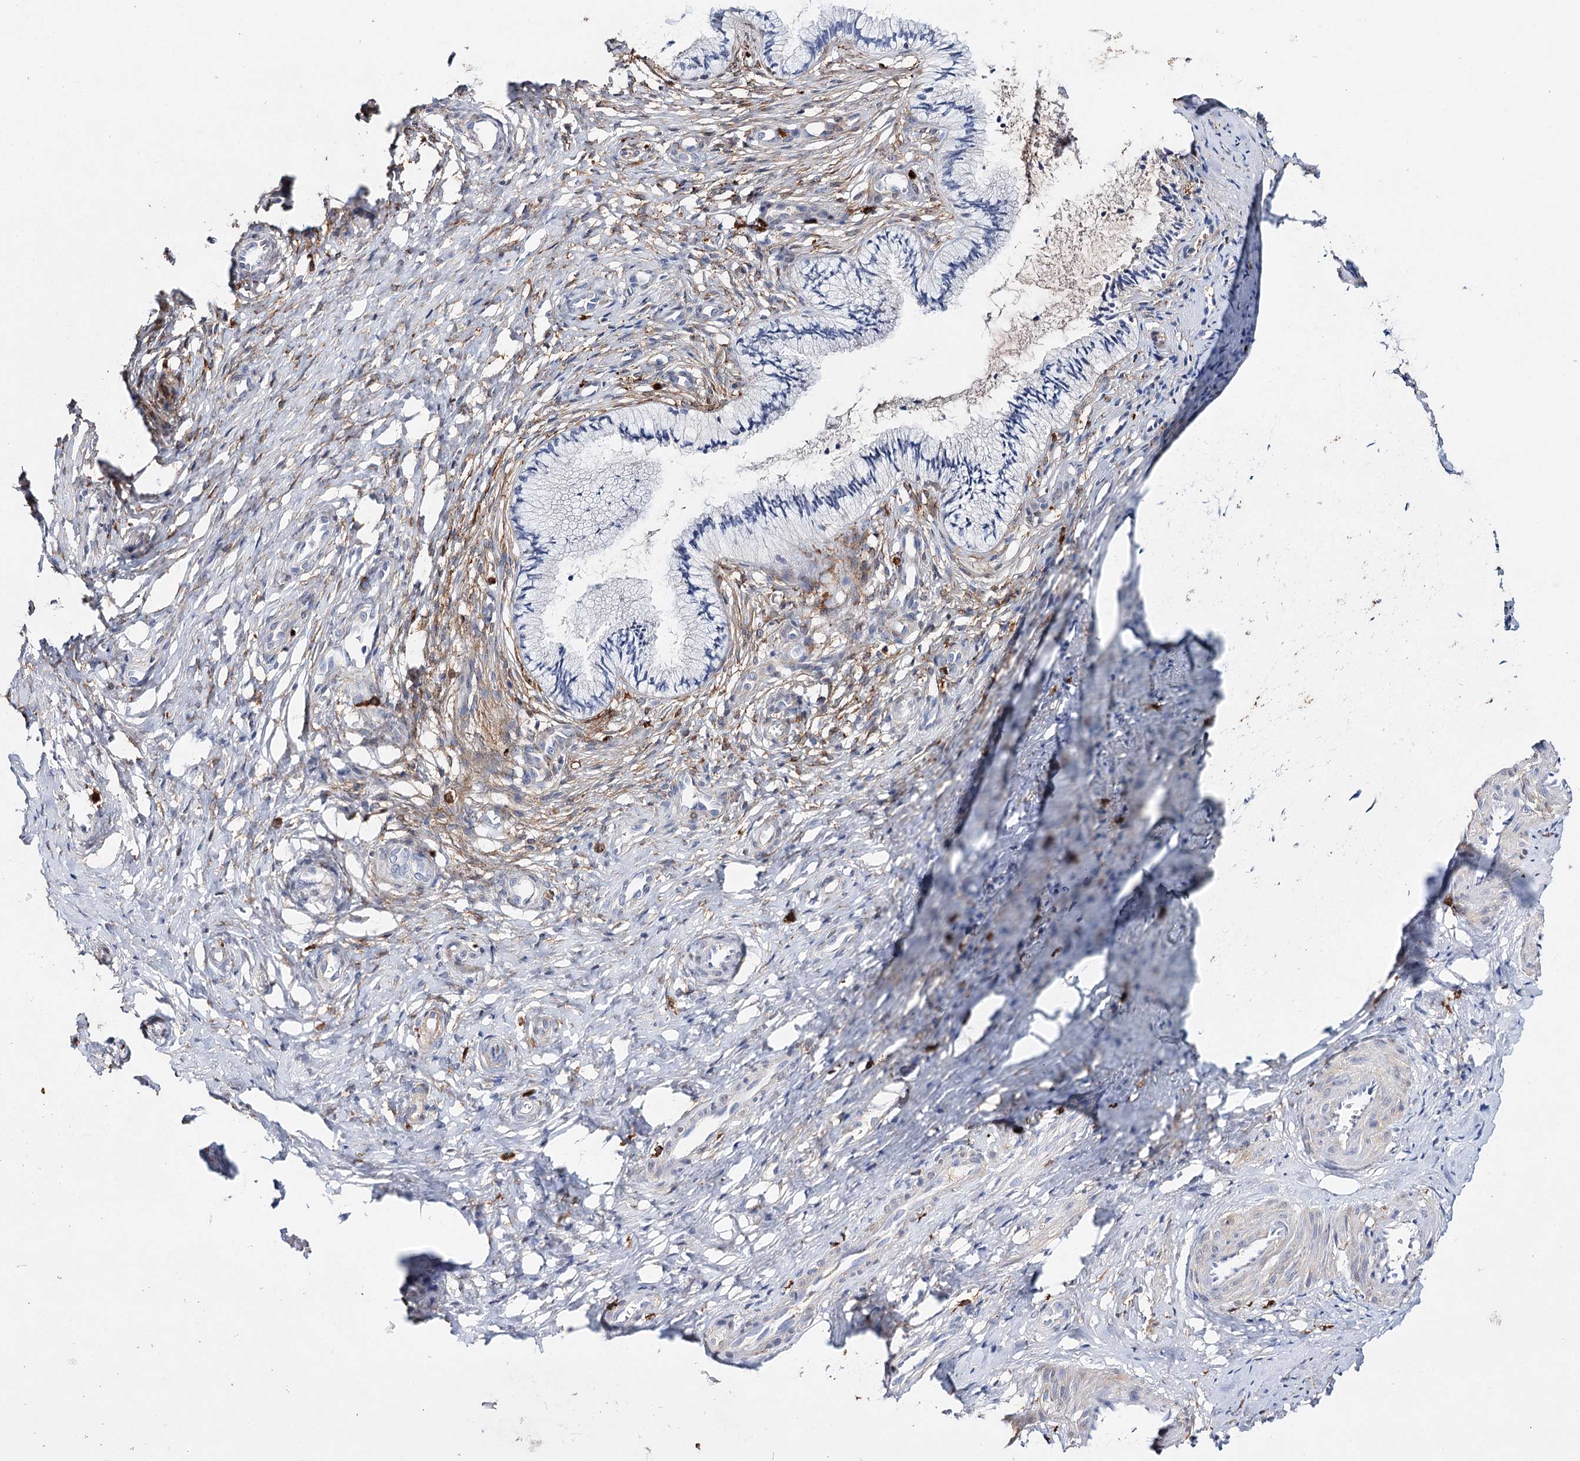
{"staining": {"intensity": "negative", "quantity": "none", "location": "none"}, "tissue": "cervix", "cell_type": "Glandular cells", "image_type": "normal", "snomed": [{"axis": "morphology", "description": "Normal tissue, NOS"}, {"axis": "topography", "description": "Cervix"}], "caption": "A histopathology image of cervix stained for a protein exhibits no brown staining in glandular cells. (Brightfield microscopy of DAB immunohistochemistry (IHC) at high magnification).", "gene": "CFAP46", "patient": {"sex": "female", "age": 36}}